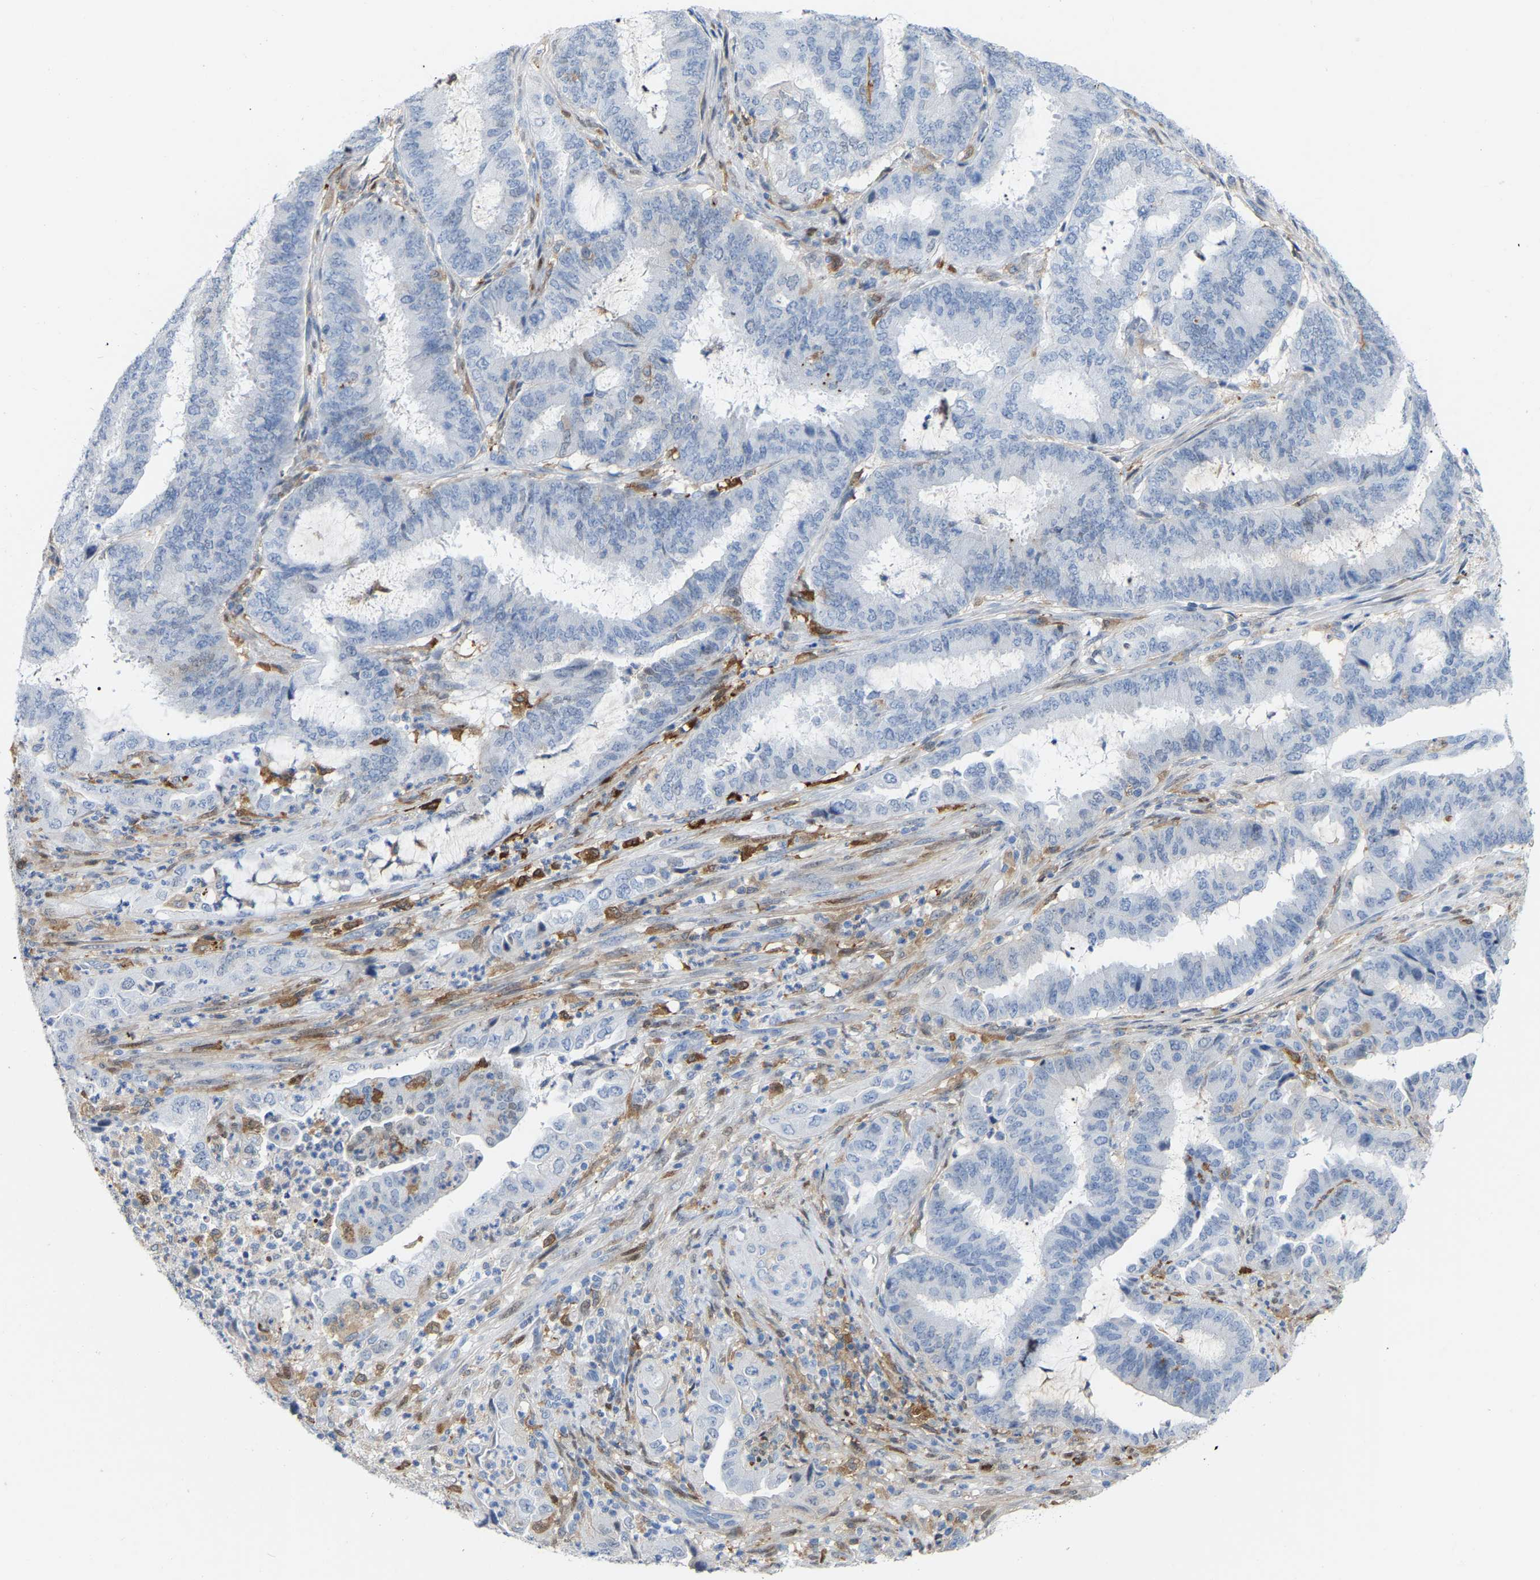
{"staining": {"intensity": "negative", "quantity": "none", "location": "none"}, "tissue": "endometrial cancer", "cell_type": "Tumor cells", "image_type": "cancer", "snomed": [{"axis": "morphology", "description": "Adenocarcinoma, NOS"}, {"axis": "topography", "description": "Endometrium"}], "caption": "DAB (3,3'-diaminobenzidine) immunohistochemical staining of human endometrial cancer displays no significant expression in tumor cells.", "gene": "ABTB2", "patient": {"sex": "female", "age": 51}}